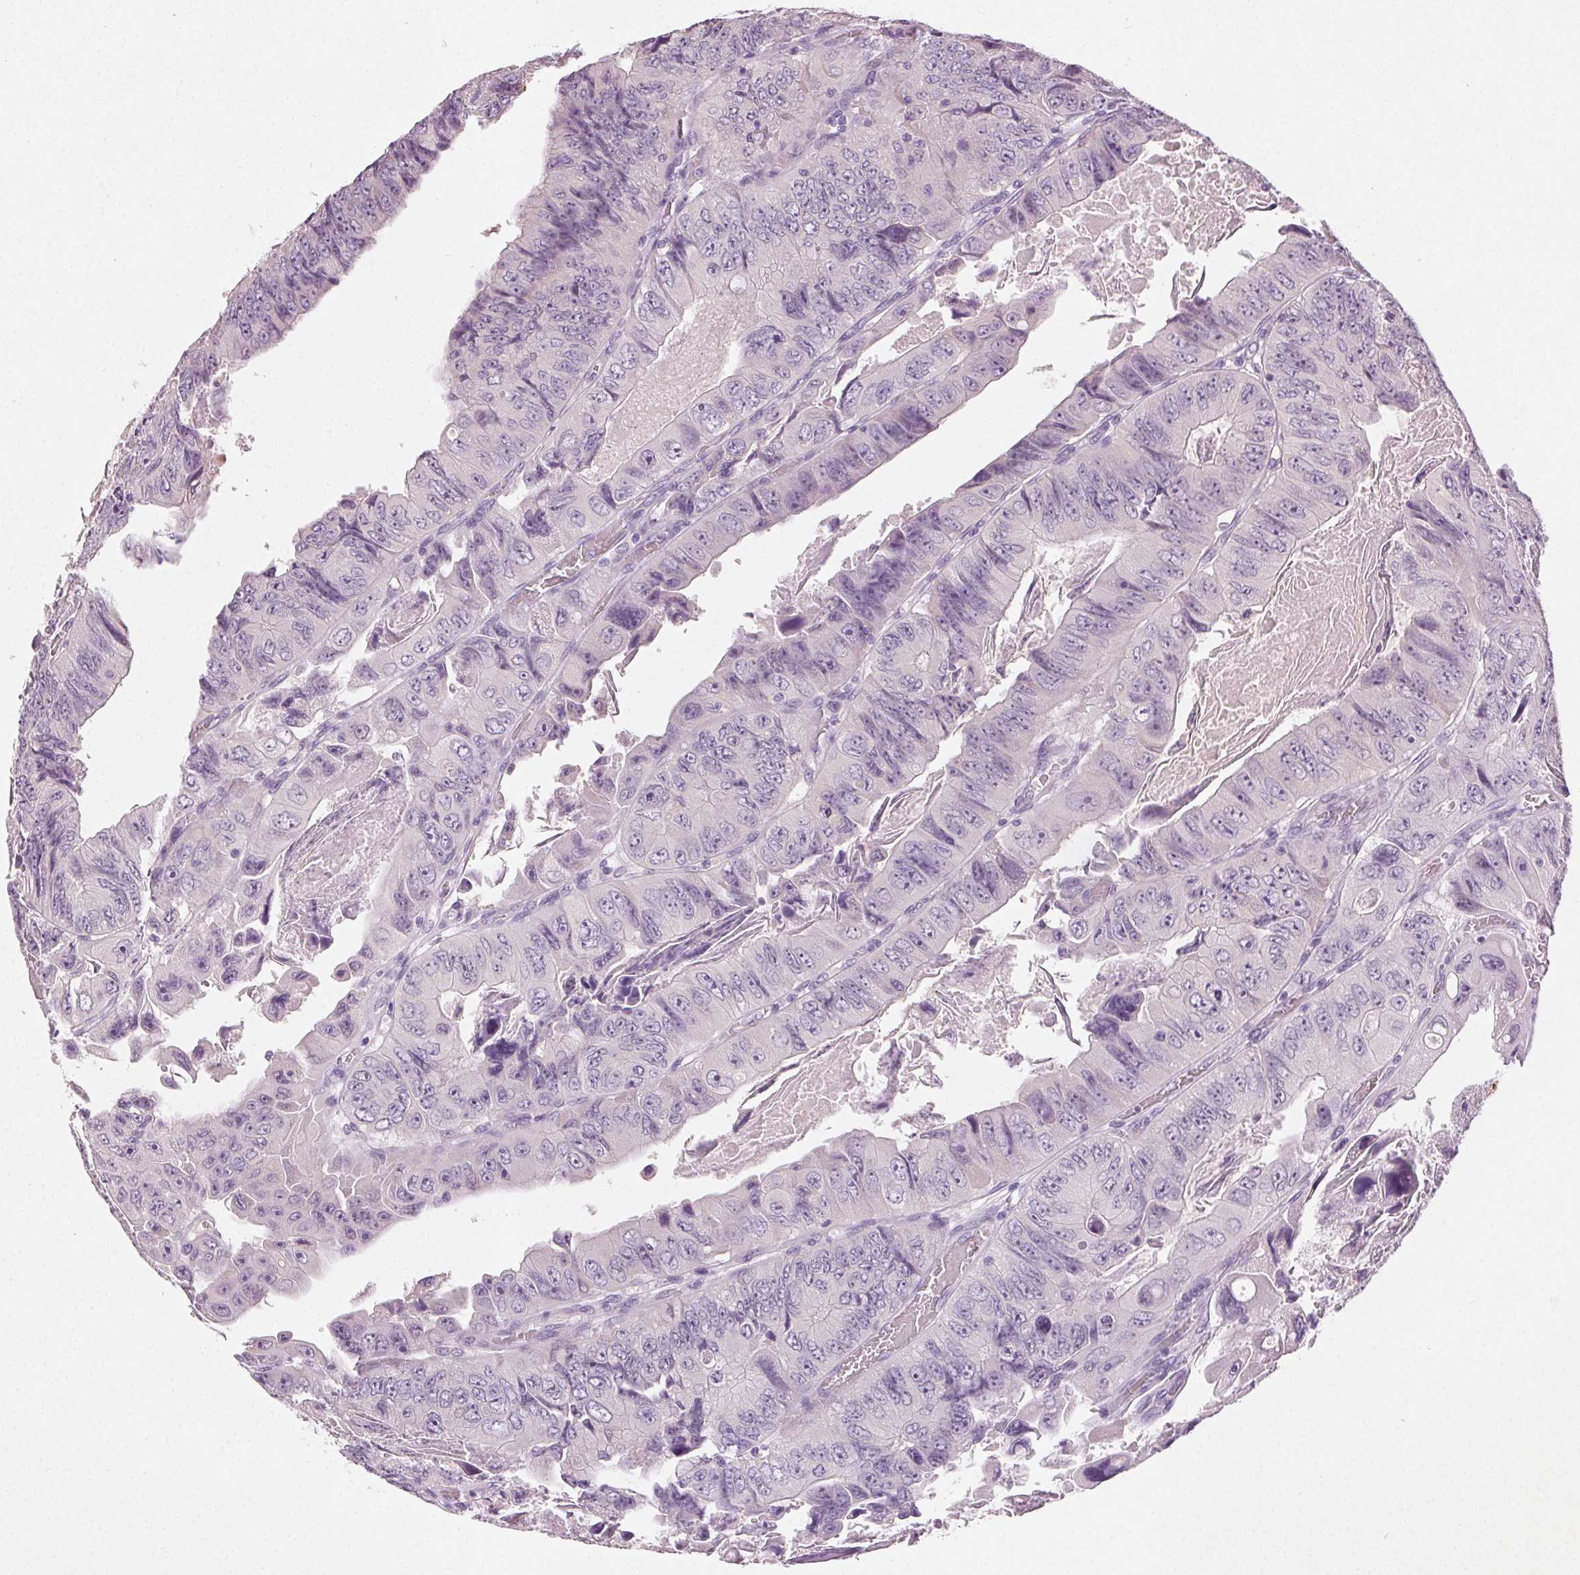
{"staining": {"intensity": "negative", "quantity": "none", "location": "none"}, "tissue": "colorectal cancer", "cell_type": "Tumor cells", "image_type": "cancer", "snomed": [{"axis": "morphology", "description": "Adenocarcinoma, NOS"}, {"axis": "topography", "description": "Colon"}], "caption": "This is an immunohistochemistry histopathology image of human colorectal adenocarcinoma. There is no positivity in tumor cells.", "gene": "CLTRN", "patient": {"sex": "female", "age": 84}}